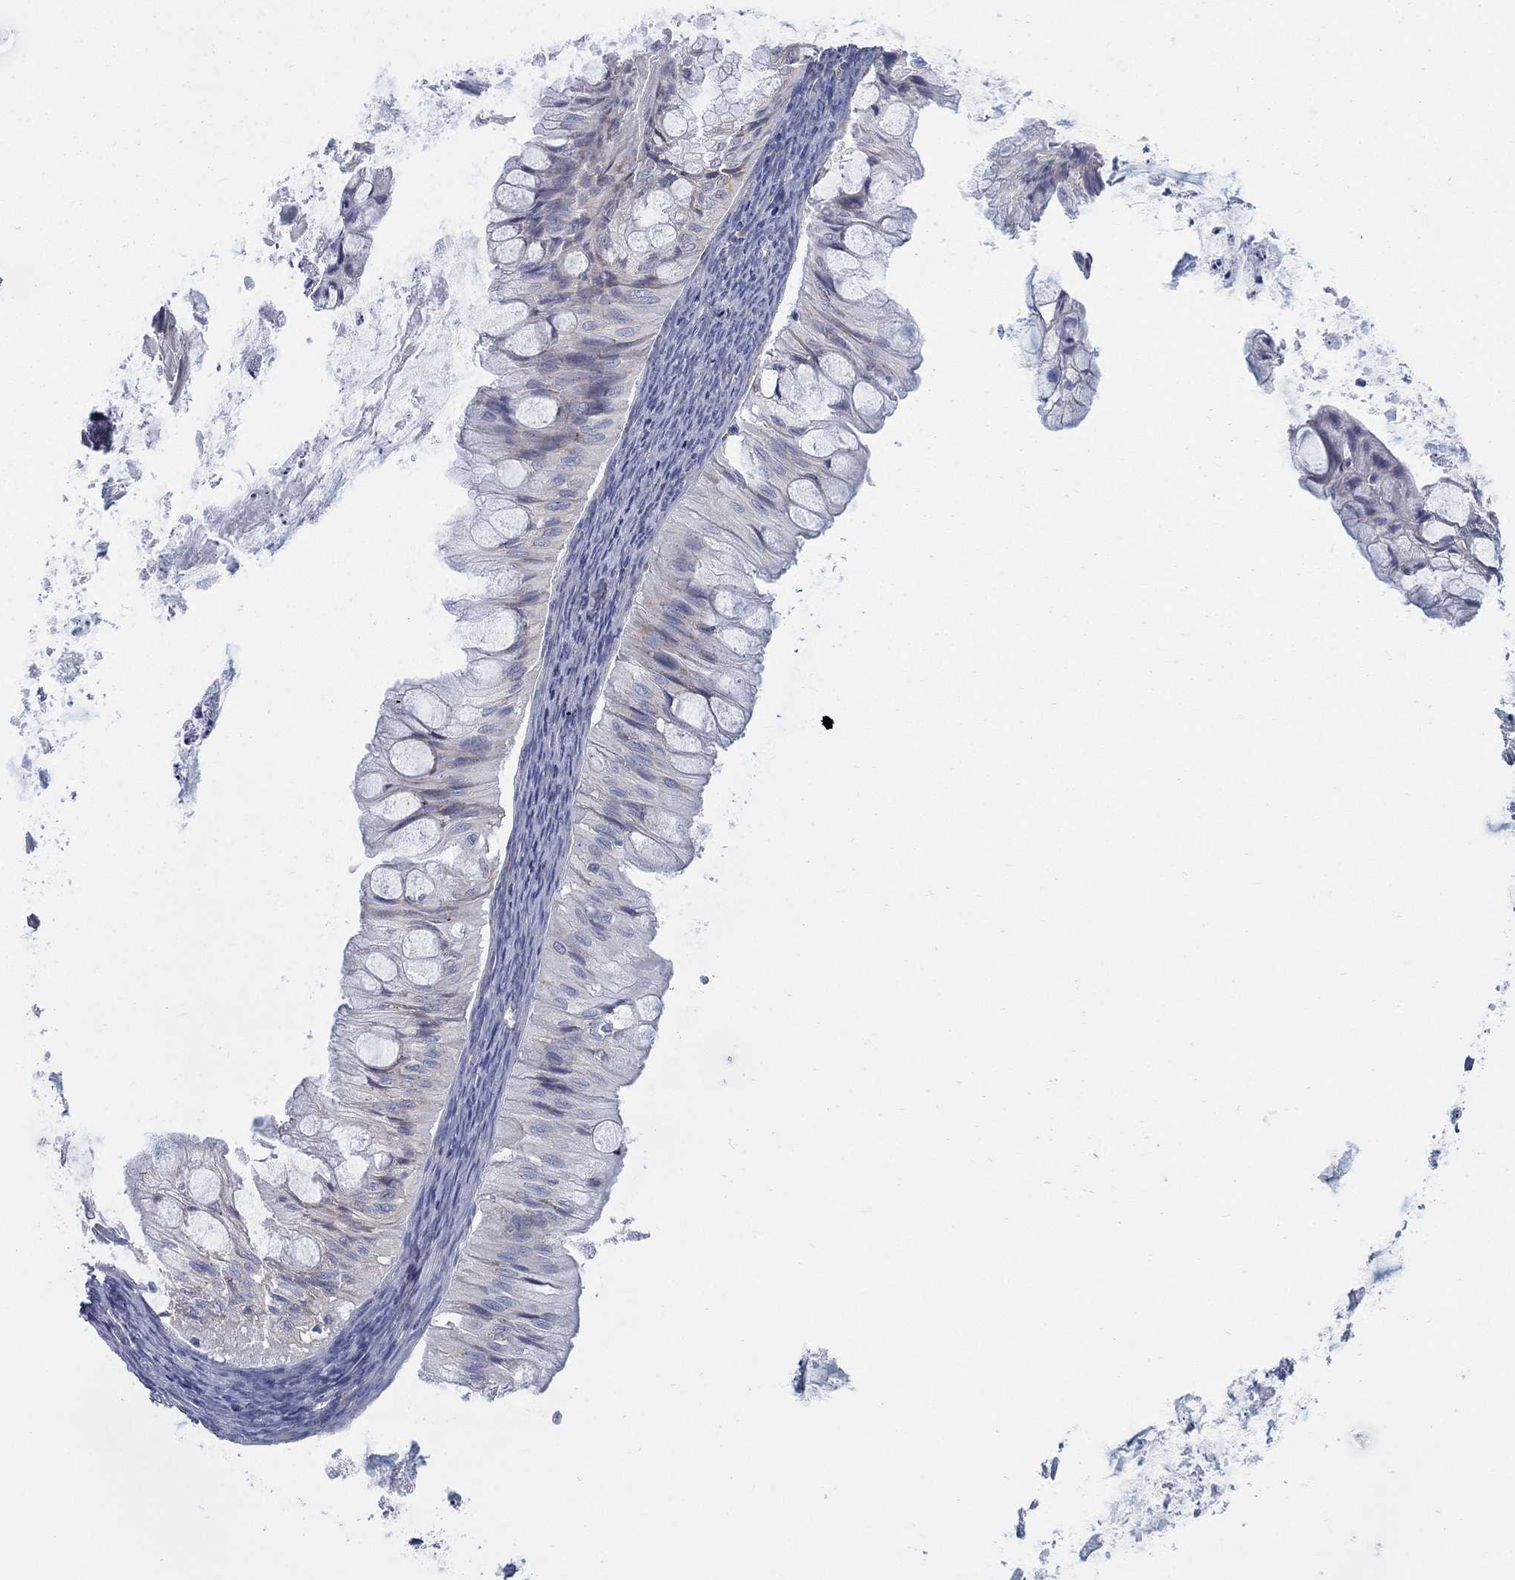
{"staining": {"intensity": "weak", "quantity": "<25%", "location": "cytoplasmic/membranous"}, "tissue": "ovarian cancer", "cell_type": "Tumor cells", "image_type": "cancer", "snomed": [{"axis": "morphology", "description": "Cystadenocarcinoma, mucinous, NOS"}, {"axis": "topography", "description": "Ovary"}], "caption": "Ovarian mucinous cystadenocarcinoma stained for a protein using immunohistochemistry (IHC) exhibits no staining tumor cells.", "gene": "TMEM59", "patient": {"sex": "female", "age": 57}}